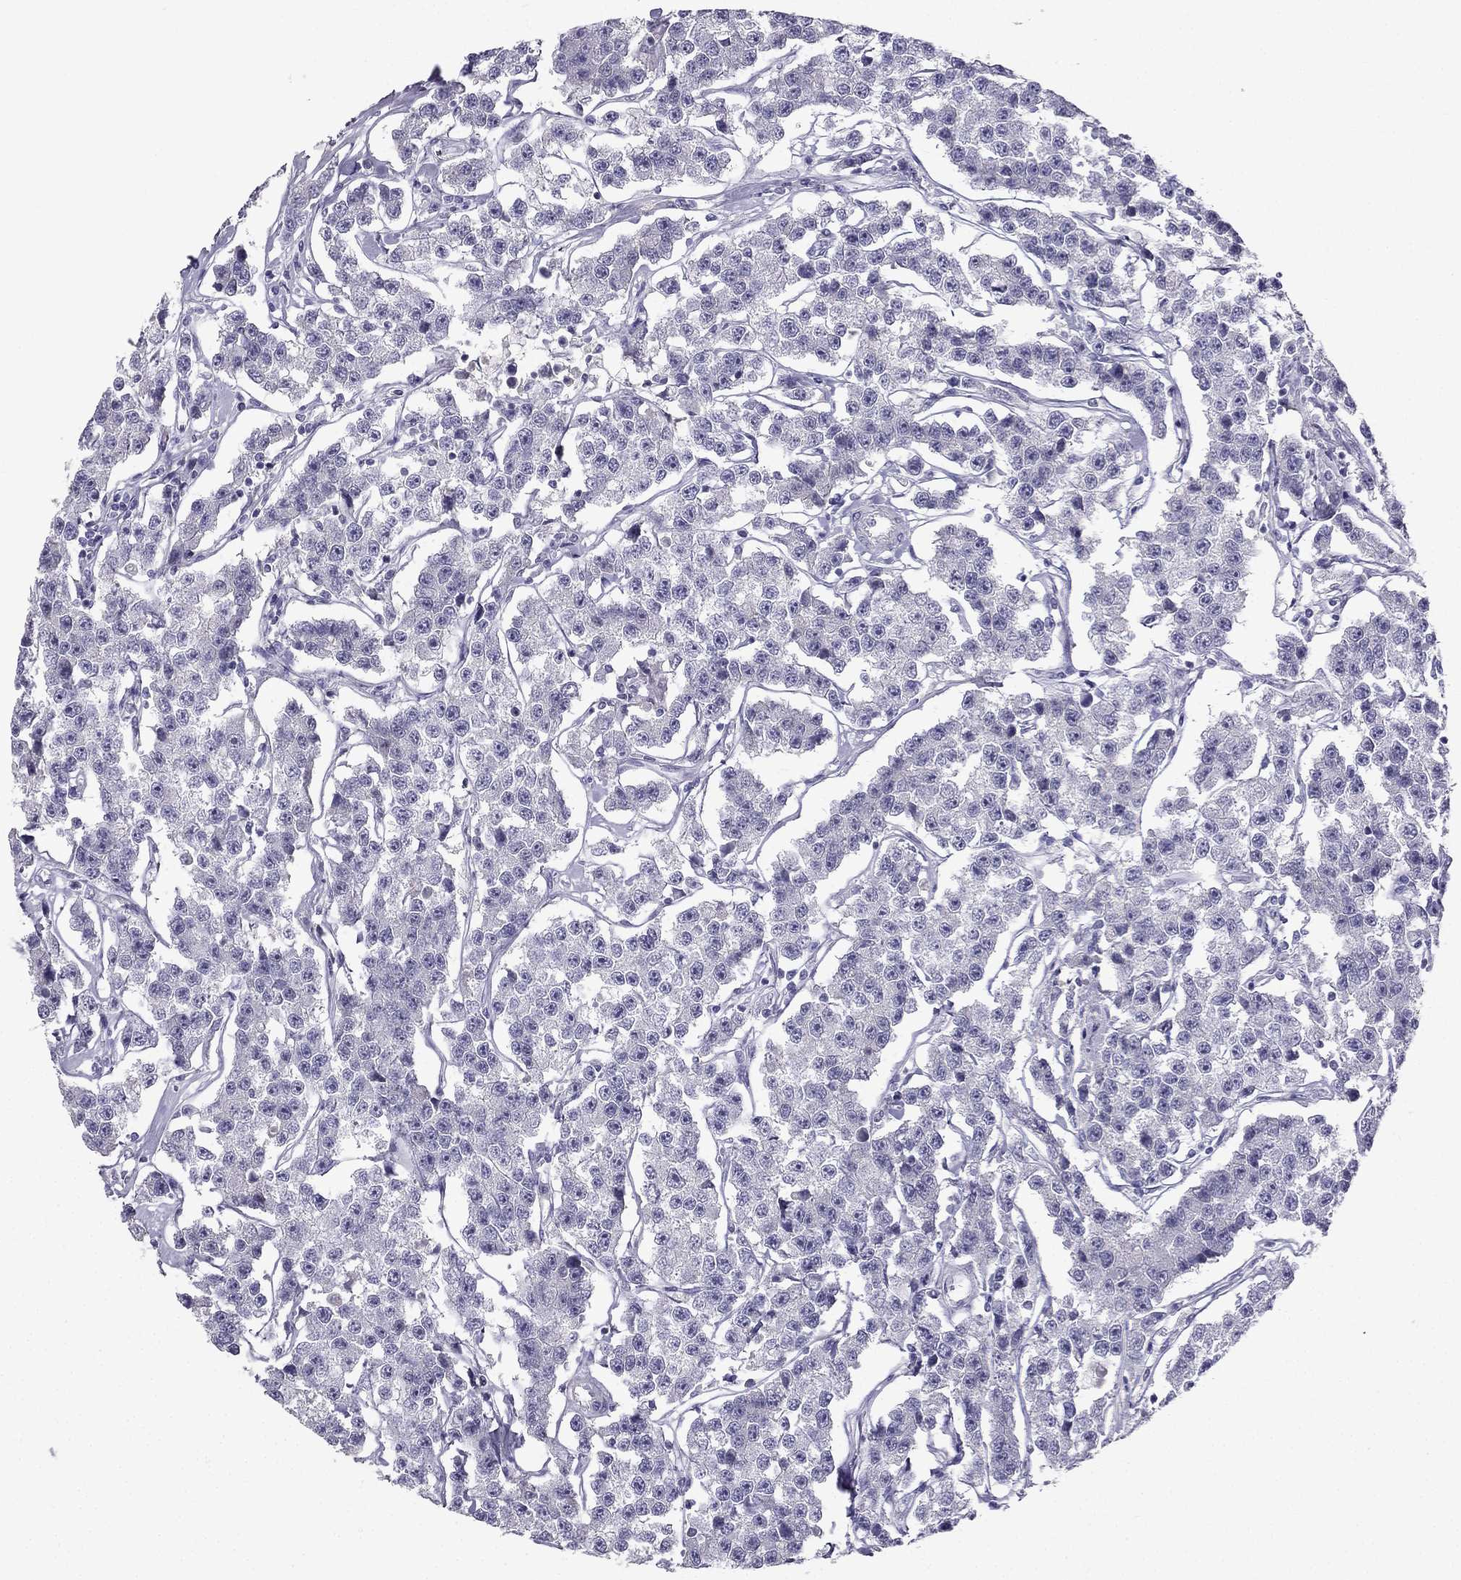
{"staining": {"intensity": "negative", "quantity": "none", "location": "none"}, "tissue": "testis cancer", "cell_type": "Tumor cells", "image_type": "cancer", "snomed": [{"axis": "morphology", "description": "Seminoma, NOS"}, {"axis": "topography", "description": "Testis"}], "caption": "The IHC micrograph has no significant positivity in tumor cells of testis cancer tissue. (DAB (3,3'-diaminobenzidine) immunohistochemistry (IHC) visualized using brightfield microscopy, high magnification).", "gene": "LMTK3", "patient": {"sex": "male", "age": 59}}